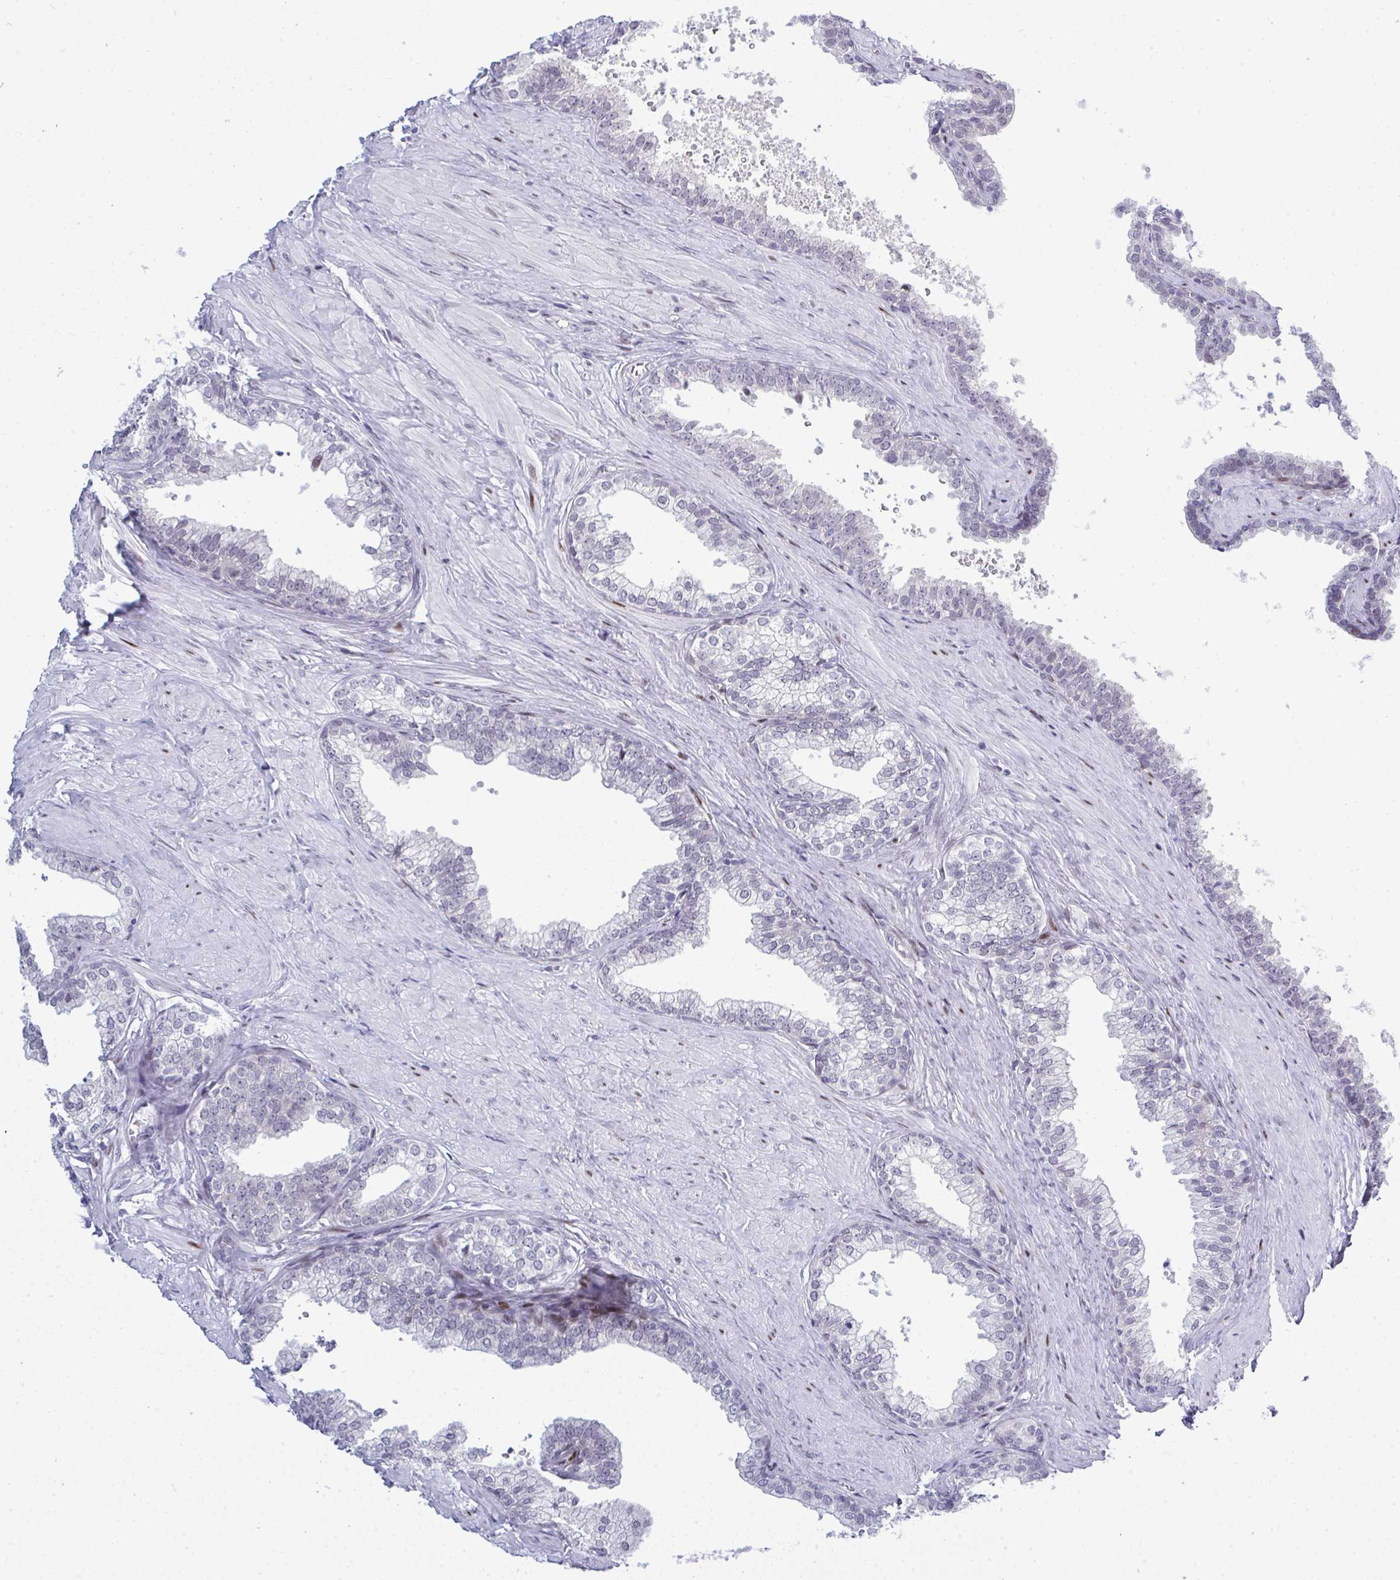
{"staining": {"intensity": "negative", "quantity": "none", "location": "none"}, "tissue": "prostate", "cell_type": "Glandular cells", "image_type": "normal", "snomed": [{"axis": "morphology", "description": "Normal tissue, NOS"}, {"axis": "topography", "description": "Prostate"}, {"axis": "topography", "description": "Peripheral nerve tissue"}], "caption": "Immunohistochemistry micrograph of unremarkable prostate stained for a protein (brown), which shows no staining in glandular cells. (DAB (3,3'-diaminobenzidine) immunohistochemistry (IHC), high magnification).", "gene": "TAB1", "patient": {"sex": "male", "age": 55}}